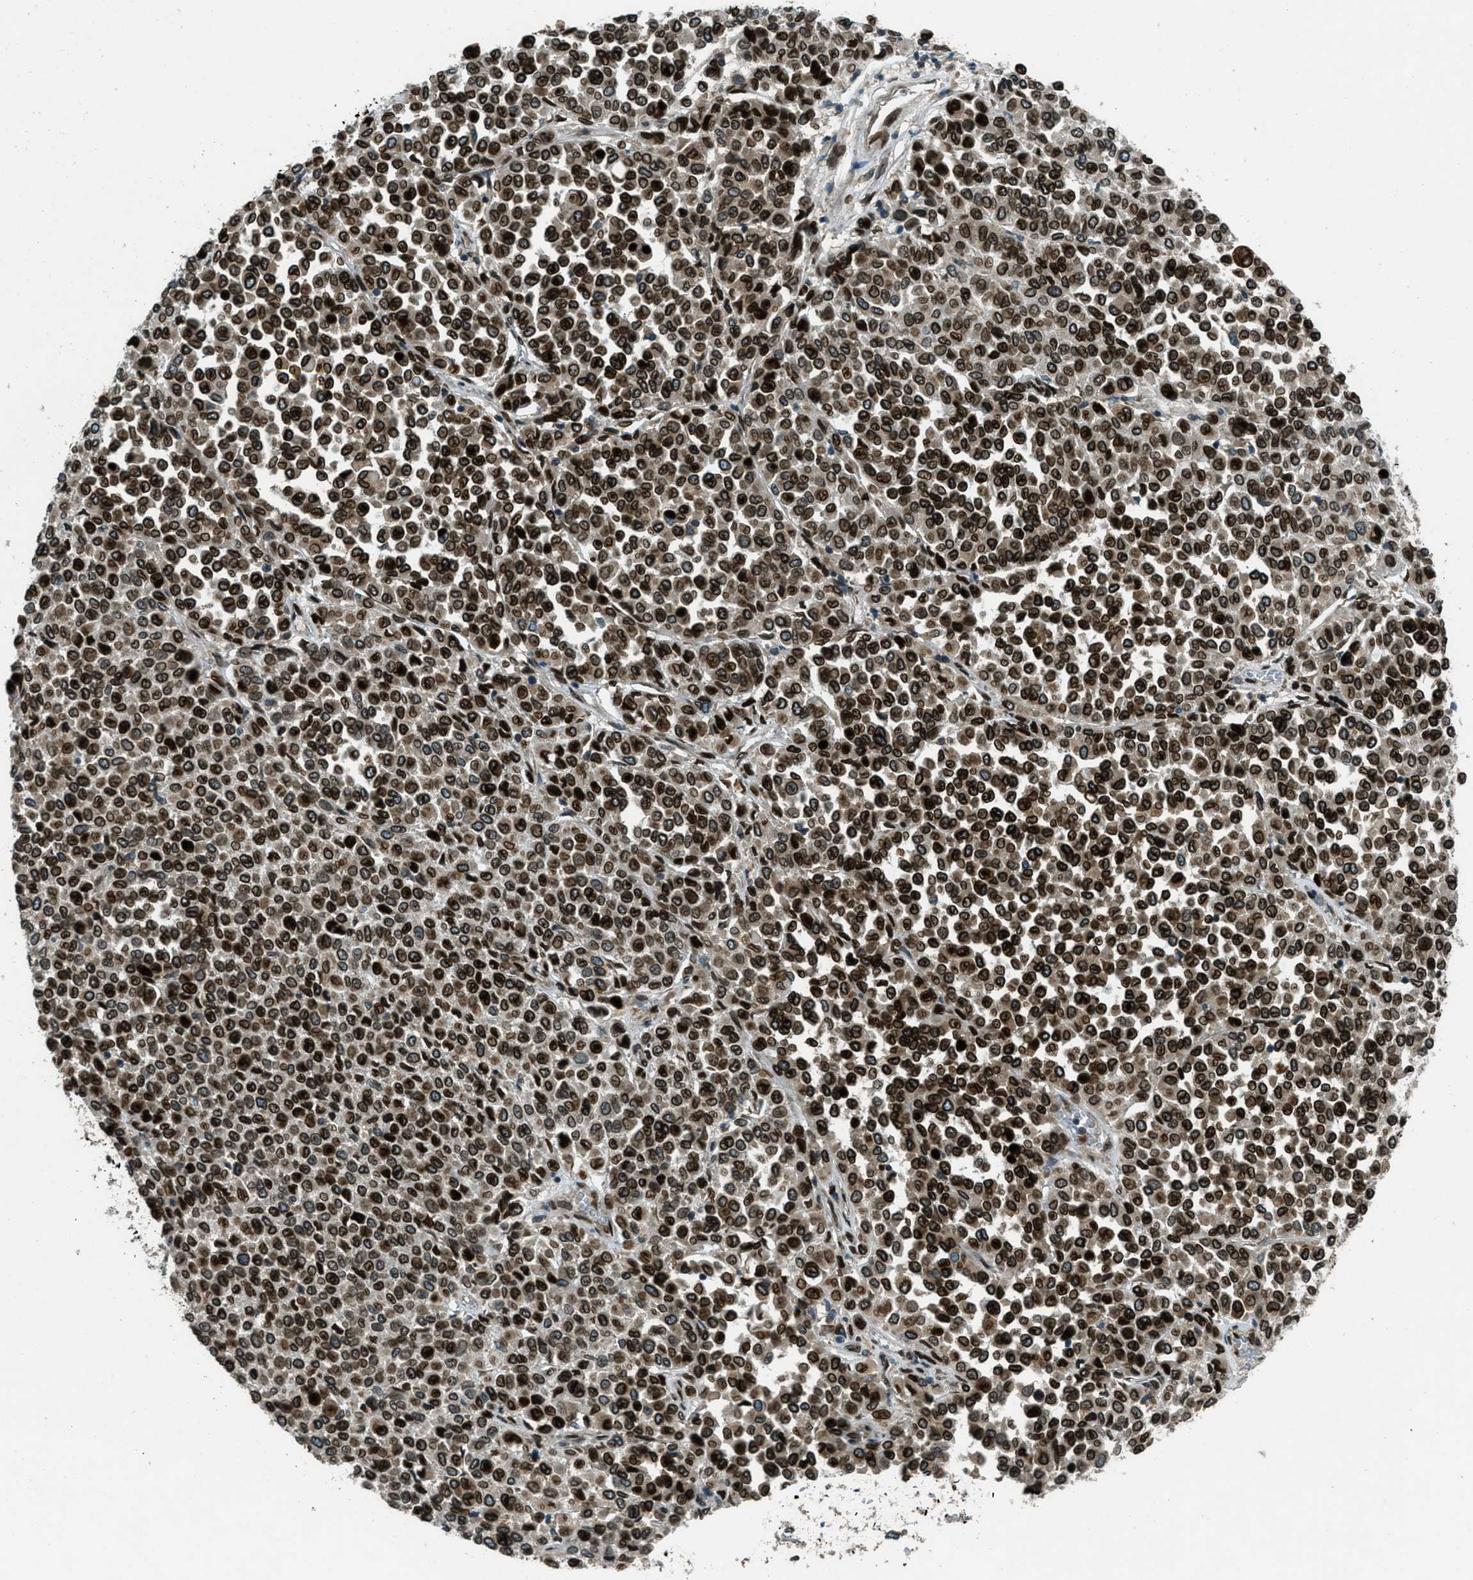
{"staining": {"intensity": "strong", "quantity": ">75%", "location": "cytoplasmic/membranous,nuclear"}, "tissue": "melanoma", "cell_type": "Tumor cells", "image_type": "cancer", "snomed": [{"axis": "morphology", "description": "Malignant melanoma, Metastatic site"}, {"axis": "topography", "description": "Pancreas"}], "caption": "Brown immunohistochemical staining in malignant melanoma (metastatic site) shows strong cytoplasmic/membranous and nuclear staining in approximately >75% of tumor cells. The staining was performed using DAB, with brown indicating positive protein expression. Nuclei are stained blue with hematoxylin.", "gene": "LEMD2", "patient": {"sex": "female", "age": 30}}